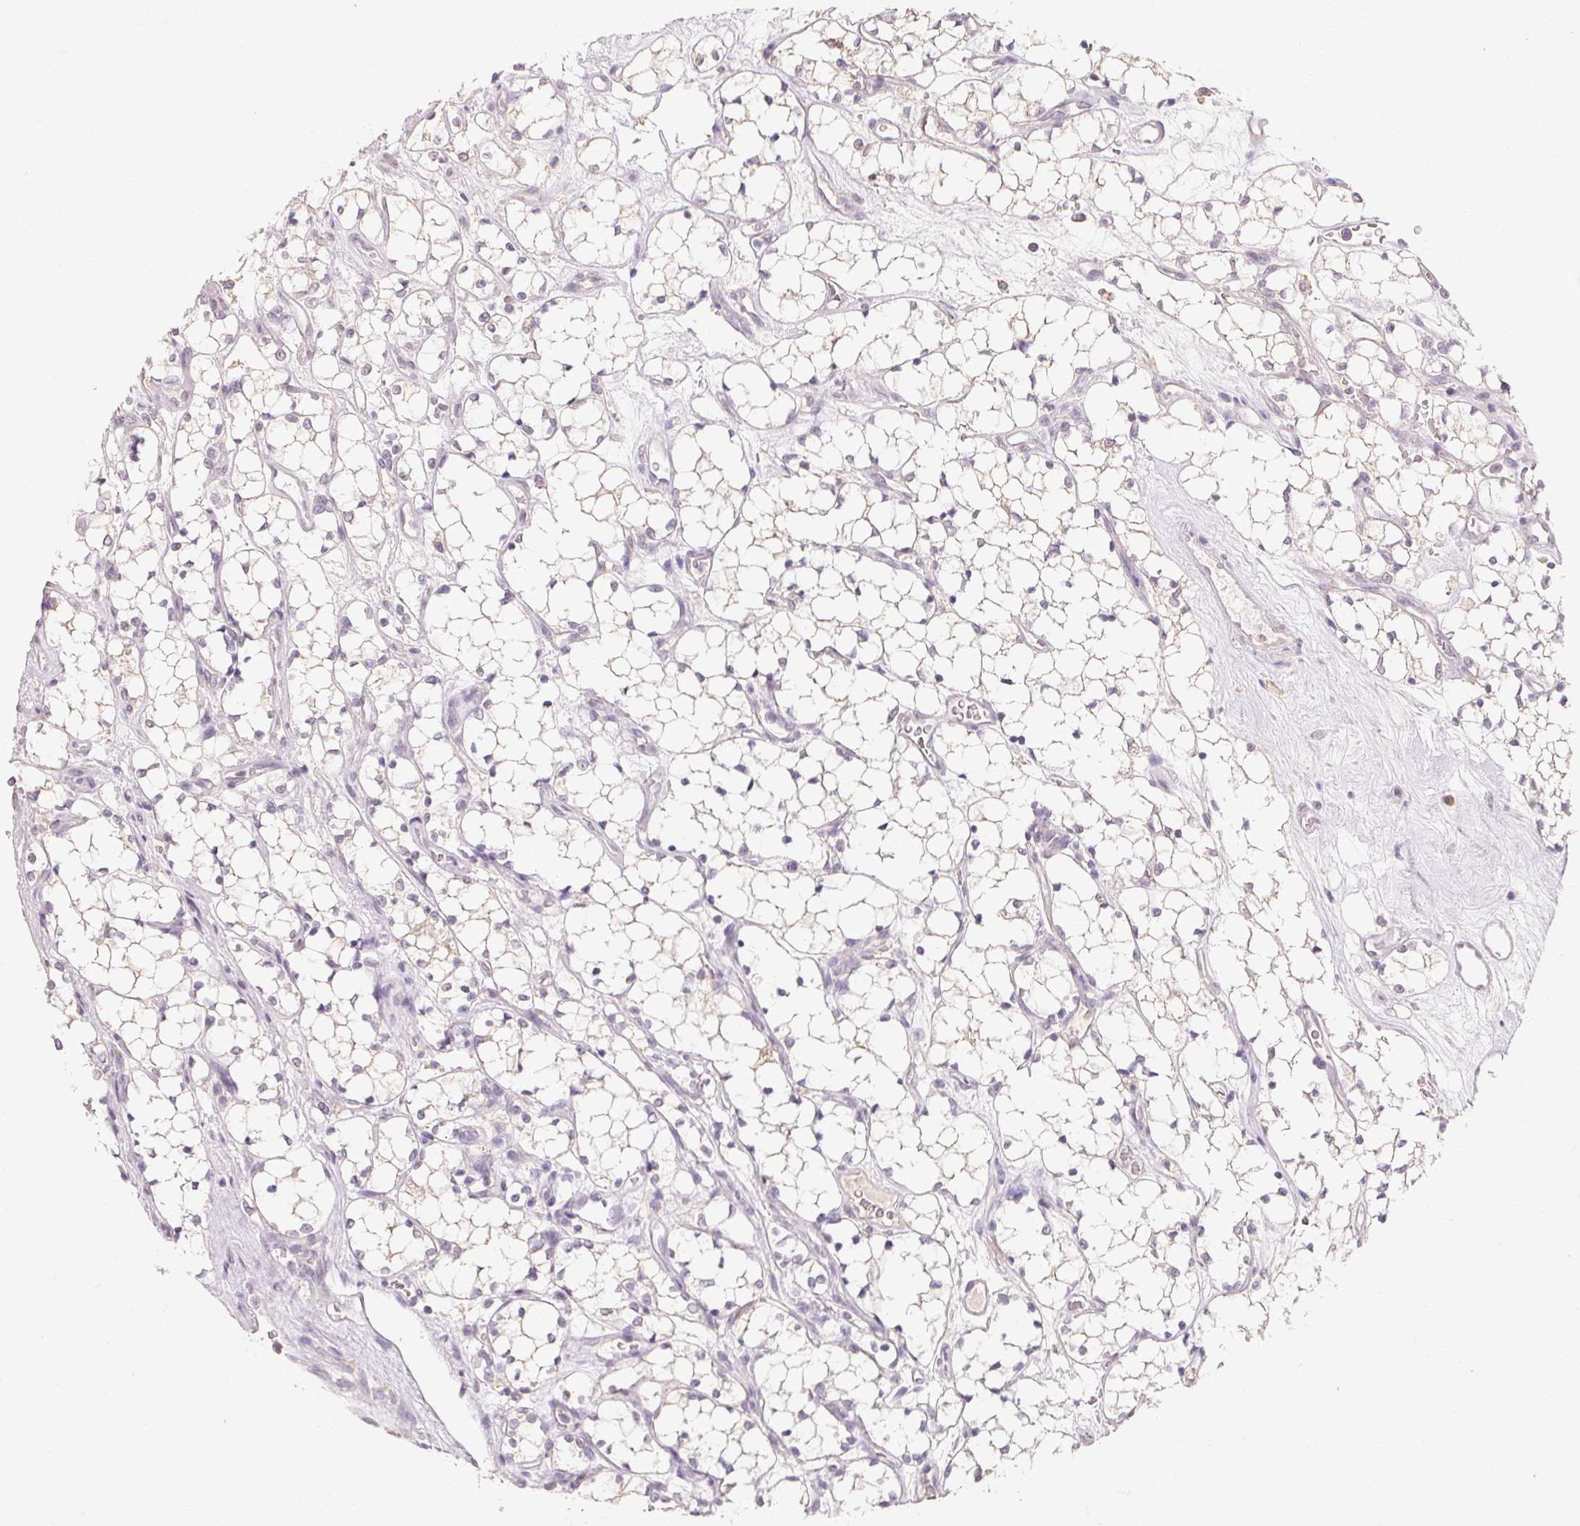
{"staining": {"intensity": "negative", "quantity": "none", "location": "none"}, "tissue": "renal cancer", "cell_type": "Tumor cells", "image_type": "cancer", "snomed": [{"axis": "morphology", "description": "Adenocarcinoma, NOS"}, {"axis": "topography", "description": "Kidney"}], "caption": "IHC of adenocarcinoma (renal) demonstrates no staining in tumor cells.", "gene": "MAP7D2", "patient": {"sex": "female", "age": 69}}